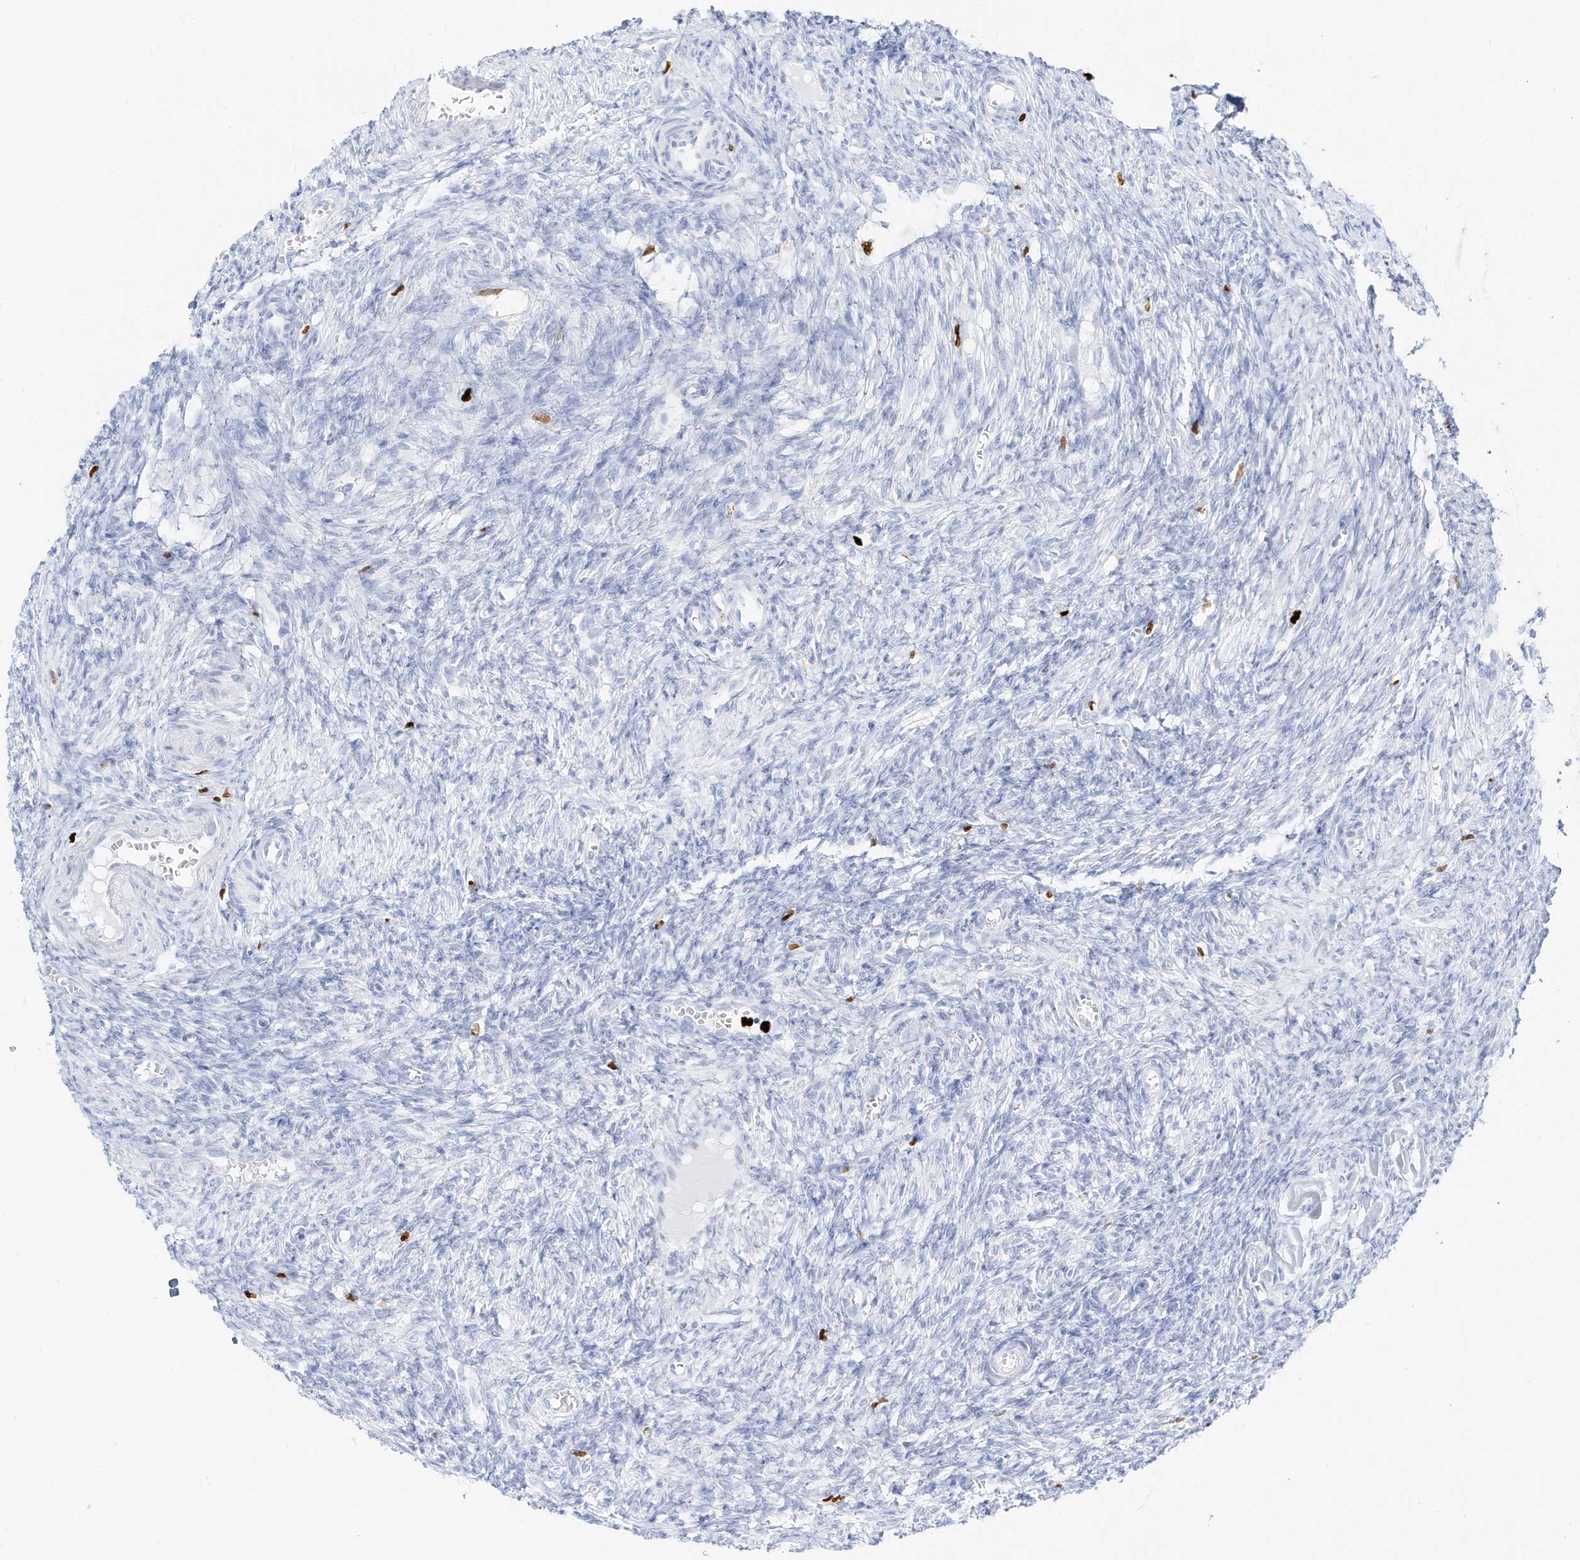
{"staining": {"intensity": "negative", "quantity": "none", "location": "none"}, "tissue": "ovary", "cell_type": "Ovarian stroma cells", "image_type": "normal", "snomed": [{"axis": "morphology", "description": "Normal tissue, NOS"}, {"axis": "topography", "description": "Ovary"}], "caption": "Immunohistochemical staining of normal ovary reveals no significant staining in ovarian stroma cells.", "gene": "MNDA", "patient": {"sex": "female", "age": 27}}